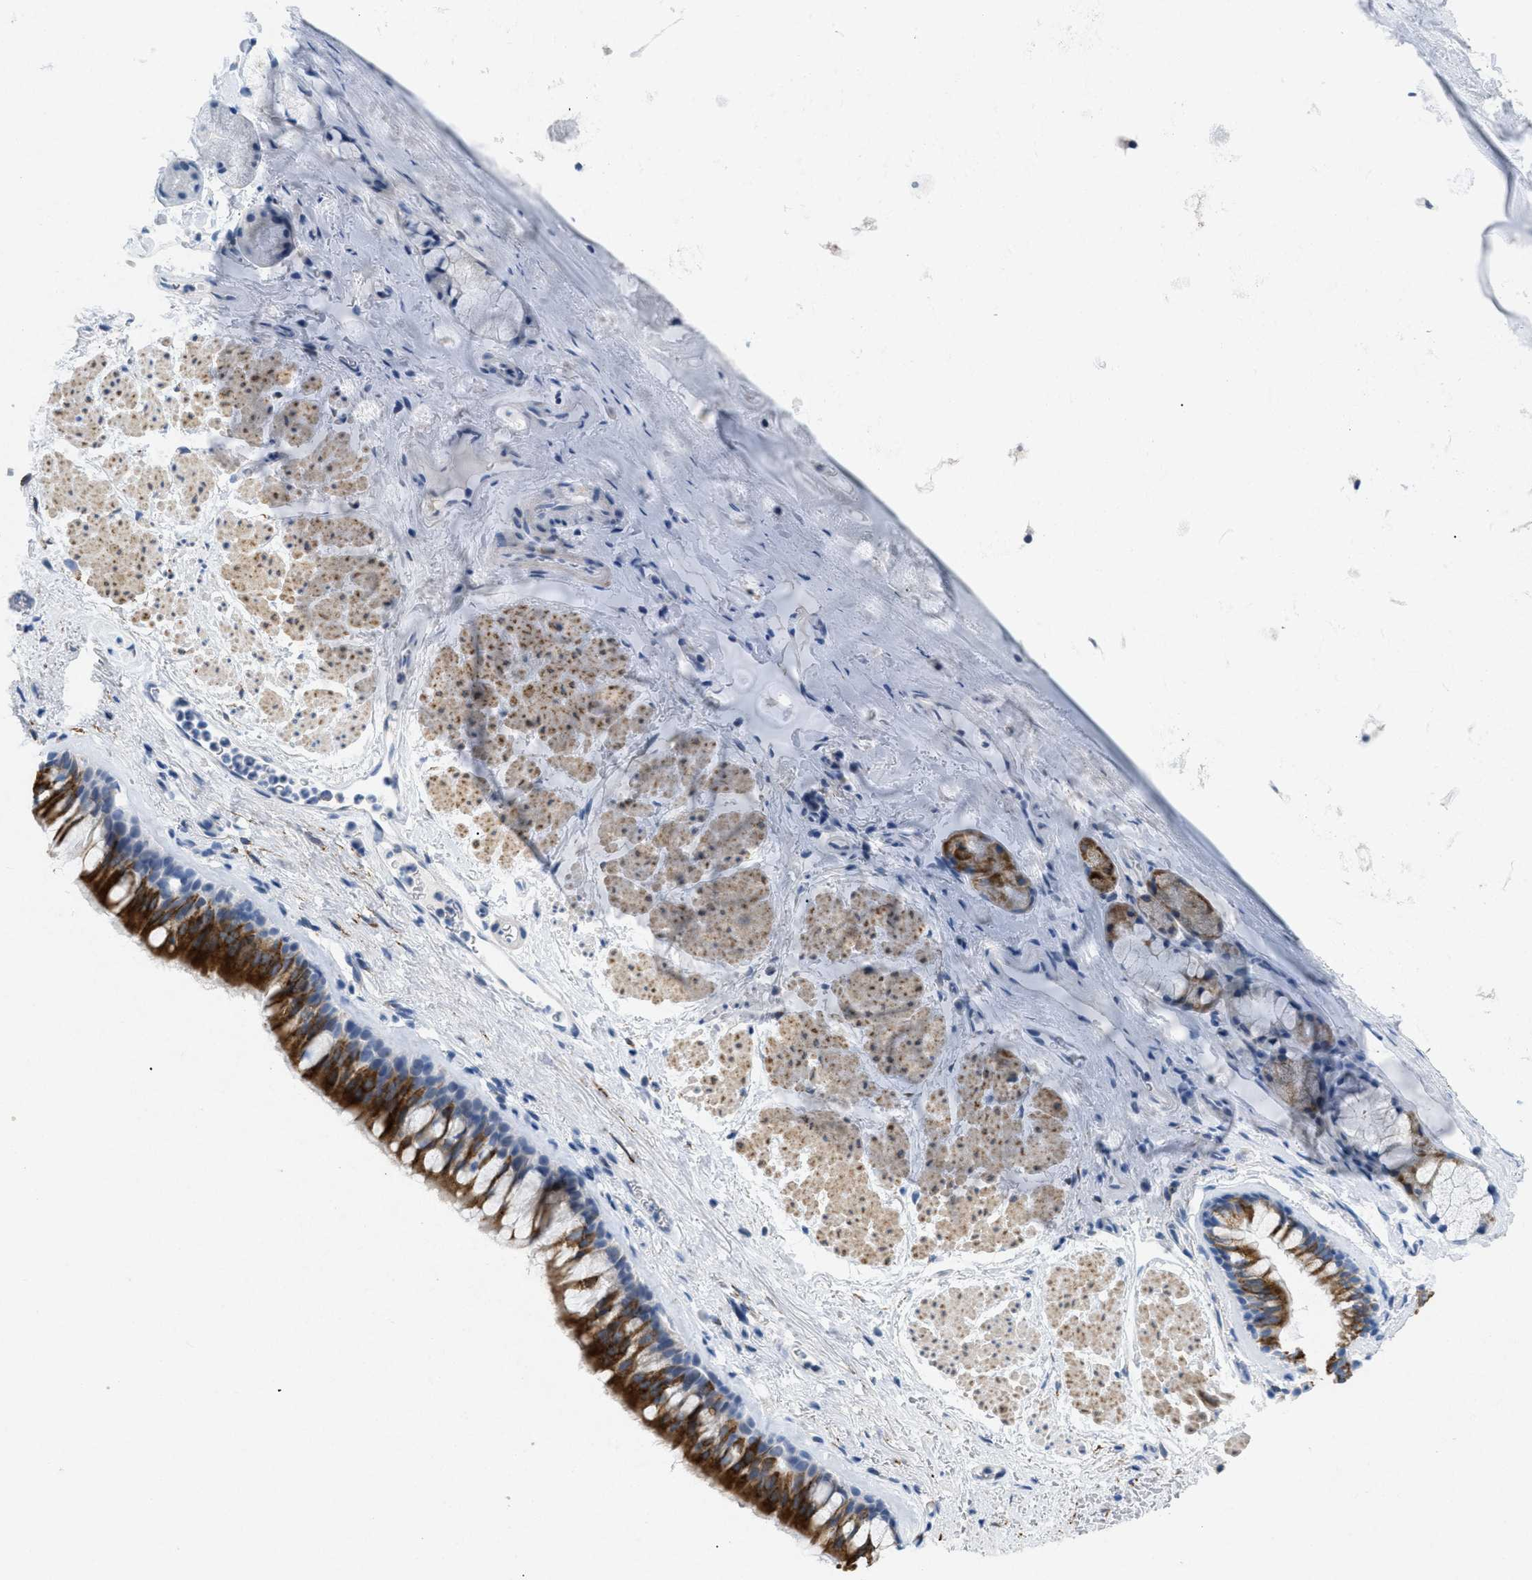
{"staining": {"intensity": "strong", "quantity": ">75%", "location": "cytoplasmic/membranous"}, "tissue": "bronchus", "cell_type": "Respiratory epithelial cells", "image_type": "normal", "snomed": [{"axis": "morphology", "description": "Normal tissue, NOS"}, {"axis": "topography", "description": "Cartilage tissue"}, {"axis": "topography", "description": "Bronchus"}], "caption": "Human bronchus stained with a brown dye displays strong cytoplasmic/membranous positive positivity in about >75% of respiratory epithelial cells.", "gene": "TASOR", "patient": {"sex": "female", "age": 53}}